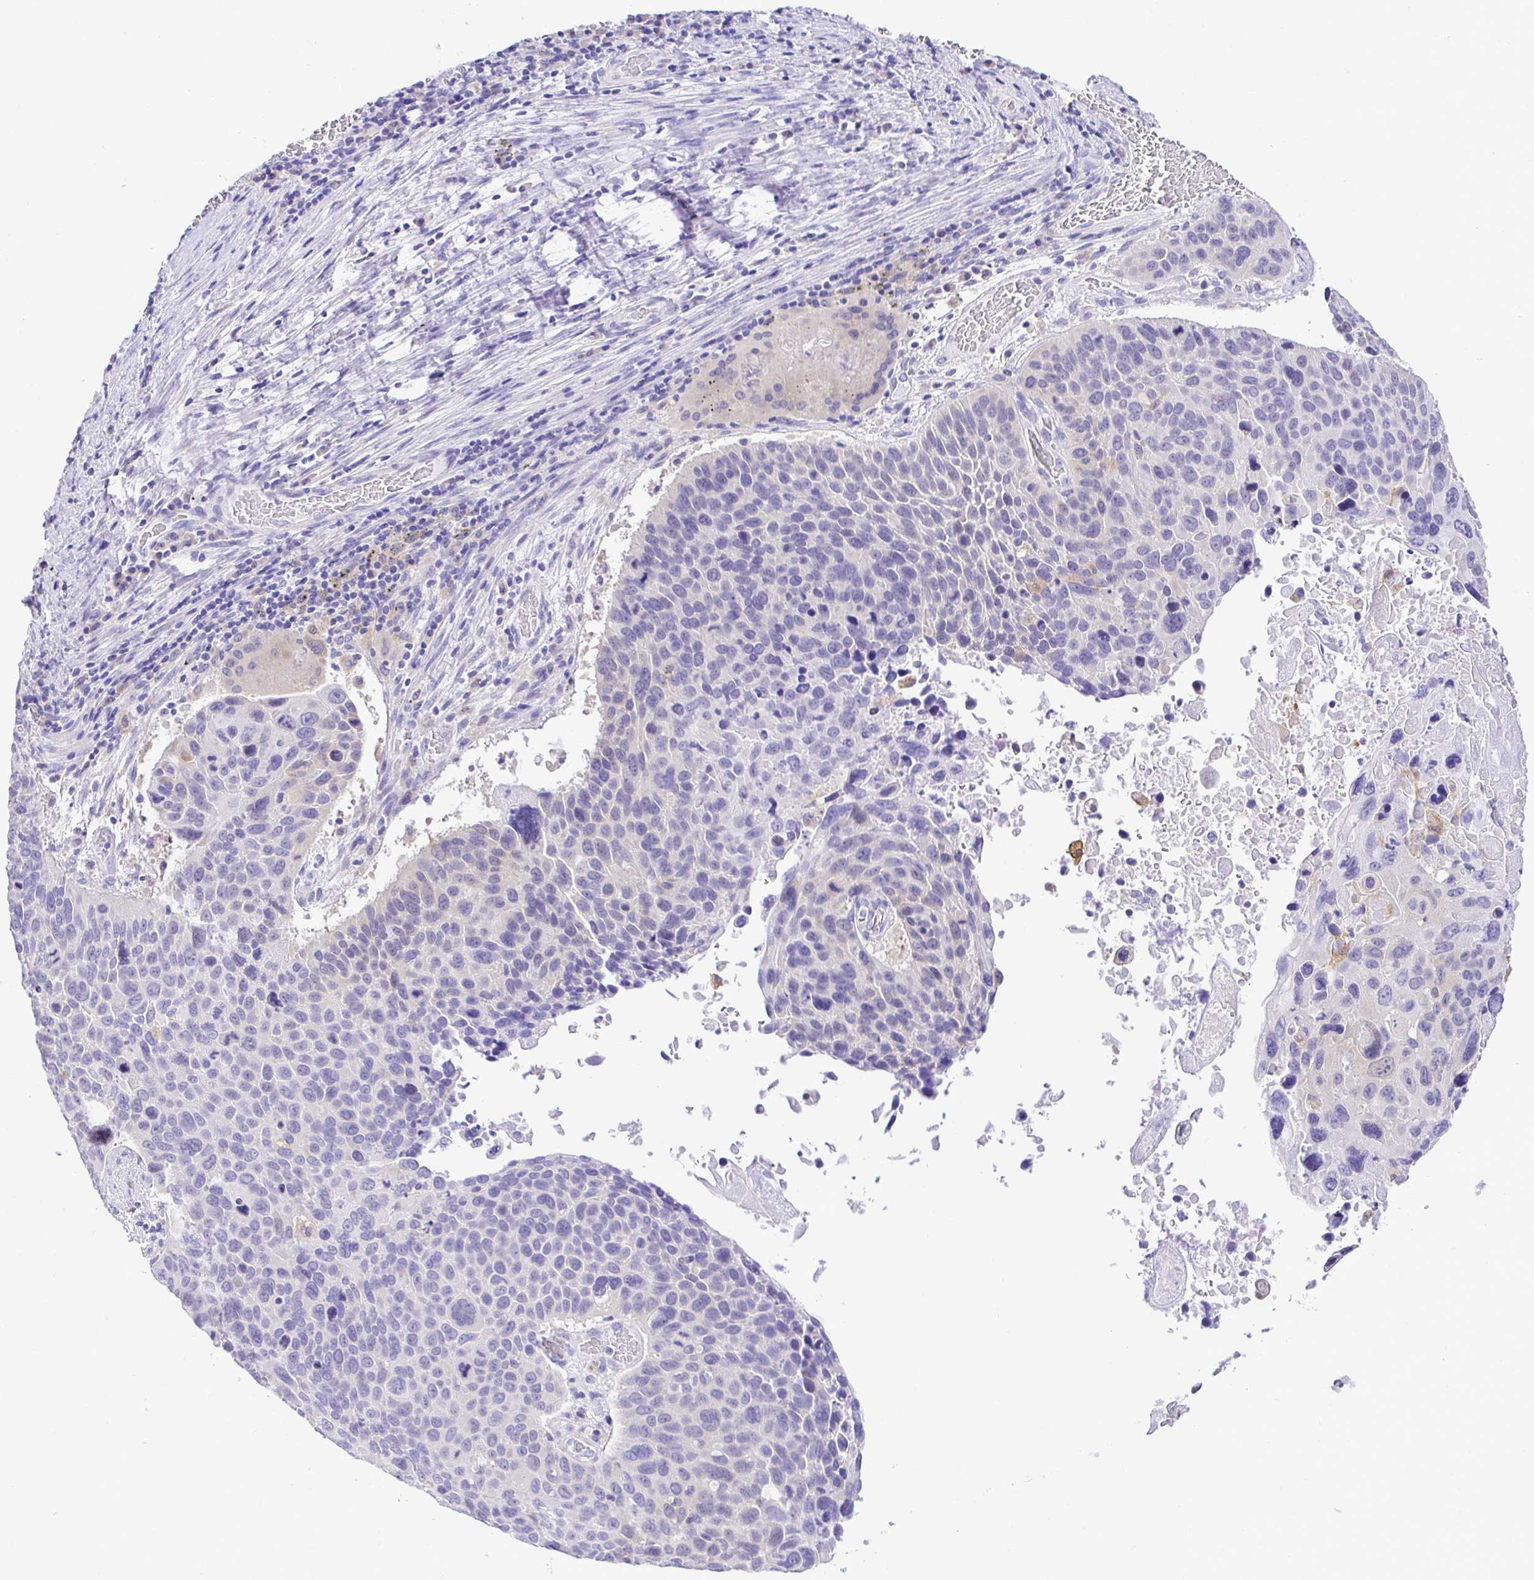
{"staining": {"intensity": "weak", "quantity": "25%-75%", "location": "cytoplasmic/membranous,nuclear"}, "tissue": "lung cancer", "cell_type": "Tumor cells", "image_type": "cancer", "snomed": [{"axis": "morphology", "description": "Squamous cell carcinoma, NOS"}, {"axis": "topography", "description": "Lung"}], "caption": "Human lung cancer stained for a protein (brown) demonstrates weak cytoplasmic/membranous and nuclear positive expression in approximately 25%-75% of tumor cells.", "gene": "BACE2", "patient": {"sex": "male", "age": 68}}